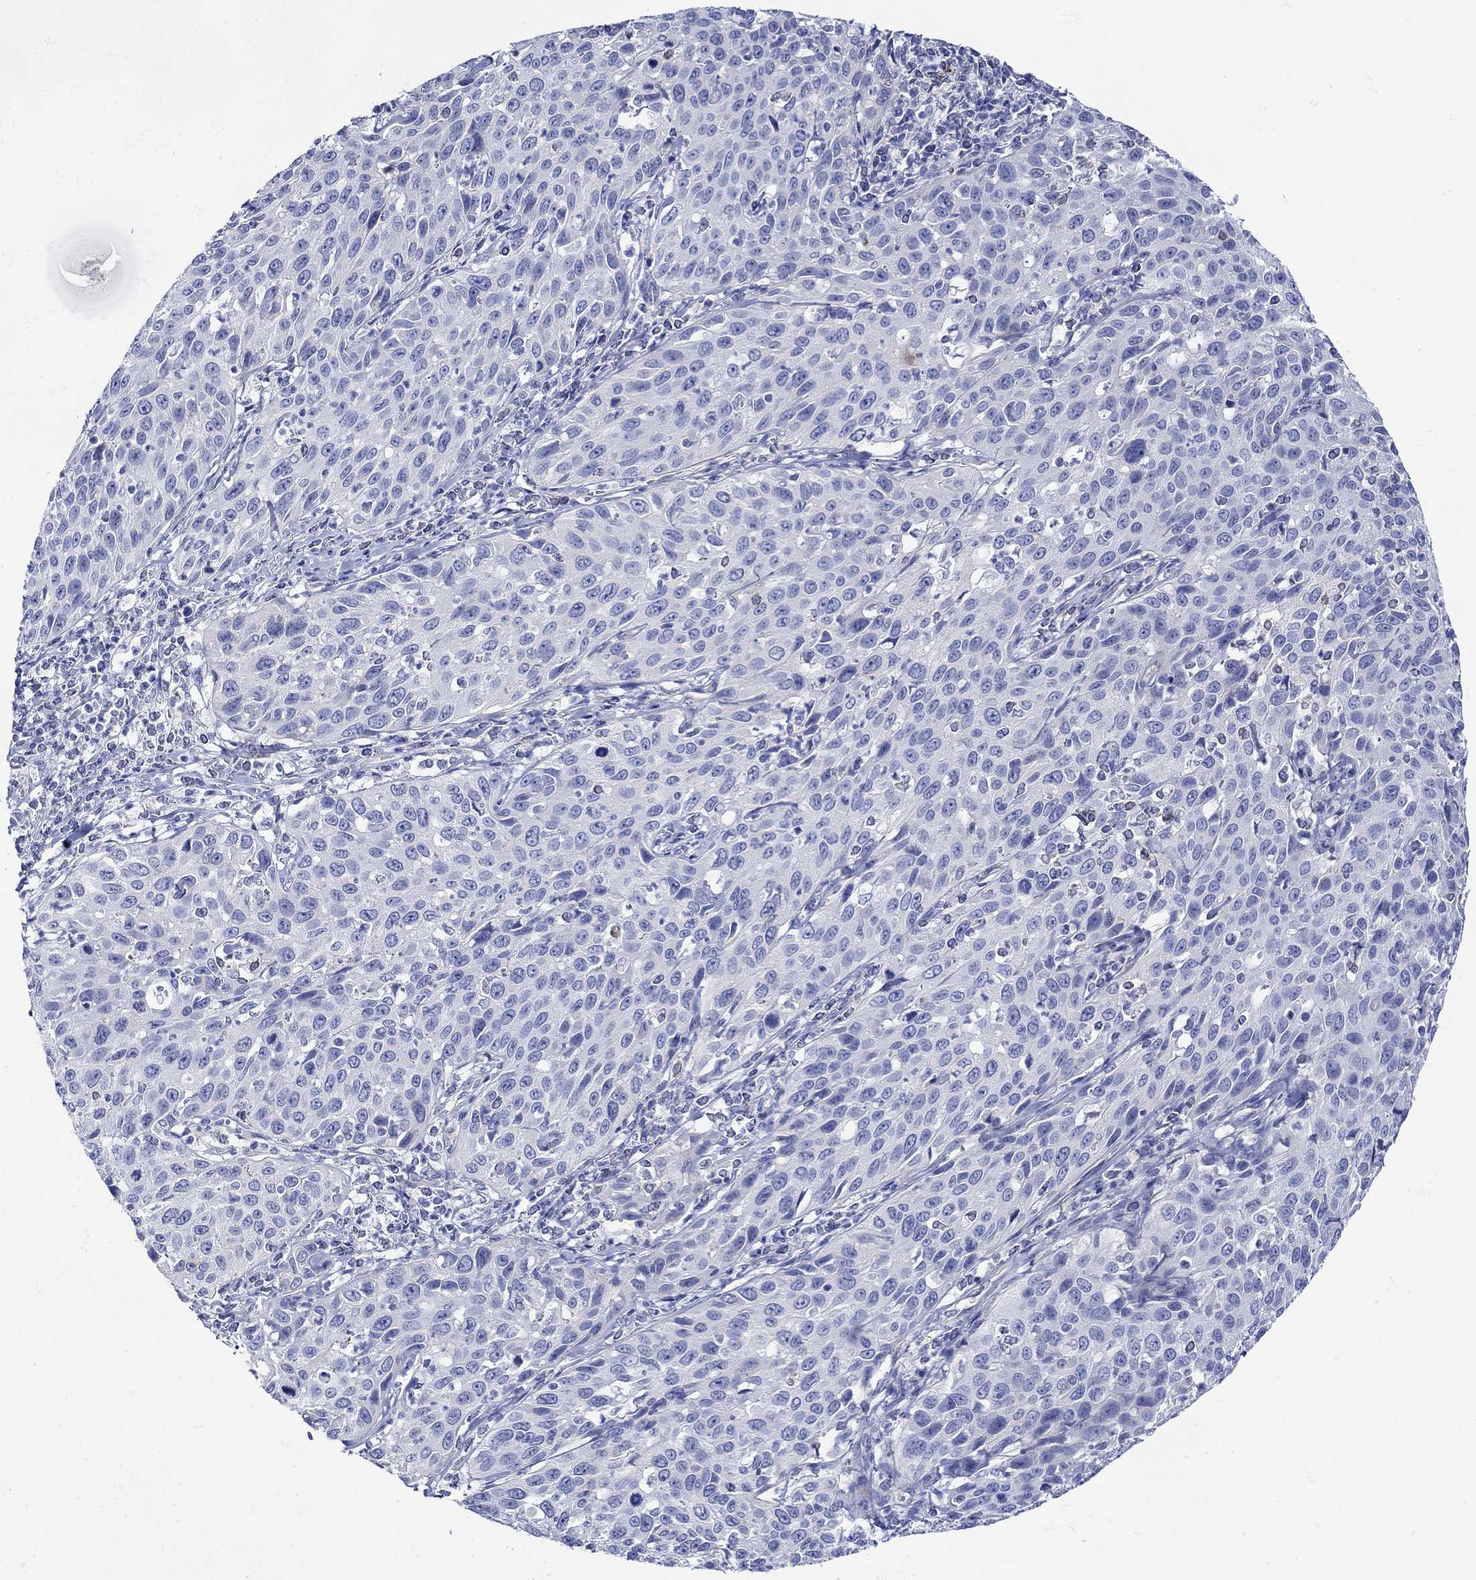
{"staining": {"intensity": "negative", "quantity": "none", "location": "none"}, "tissue": "cervical cancer", "cell_type": "Tumor cells", "image_type": "cancer", "snomed": [{"axis": "morphology", "description": "Squamous cell carcinoma, NOS"}, {"axis": "topography", "description": "Cervix"}], "caption": "This is an immunohistochemistry (IHC) micrograph of human cervical cancer (squamous cell carcinoma). There is no expression in tumor cells.", "gene": "ANKMY1", "patient": {"sex": "female", "age": 26}}